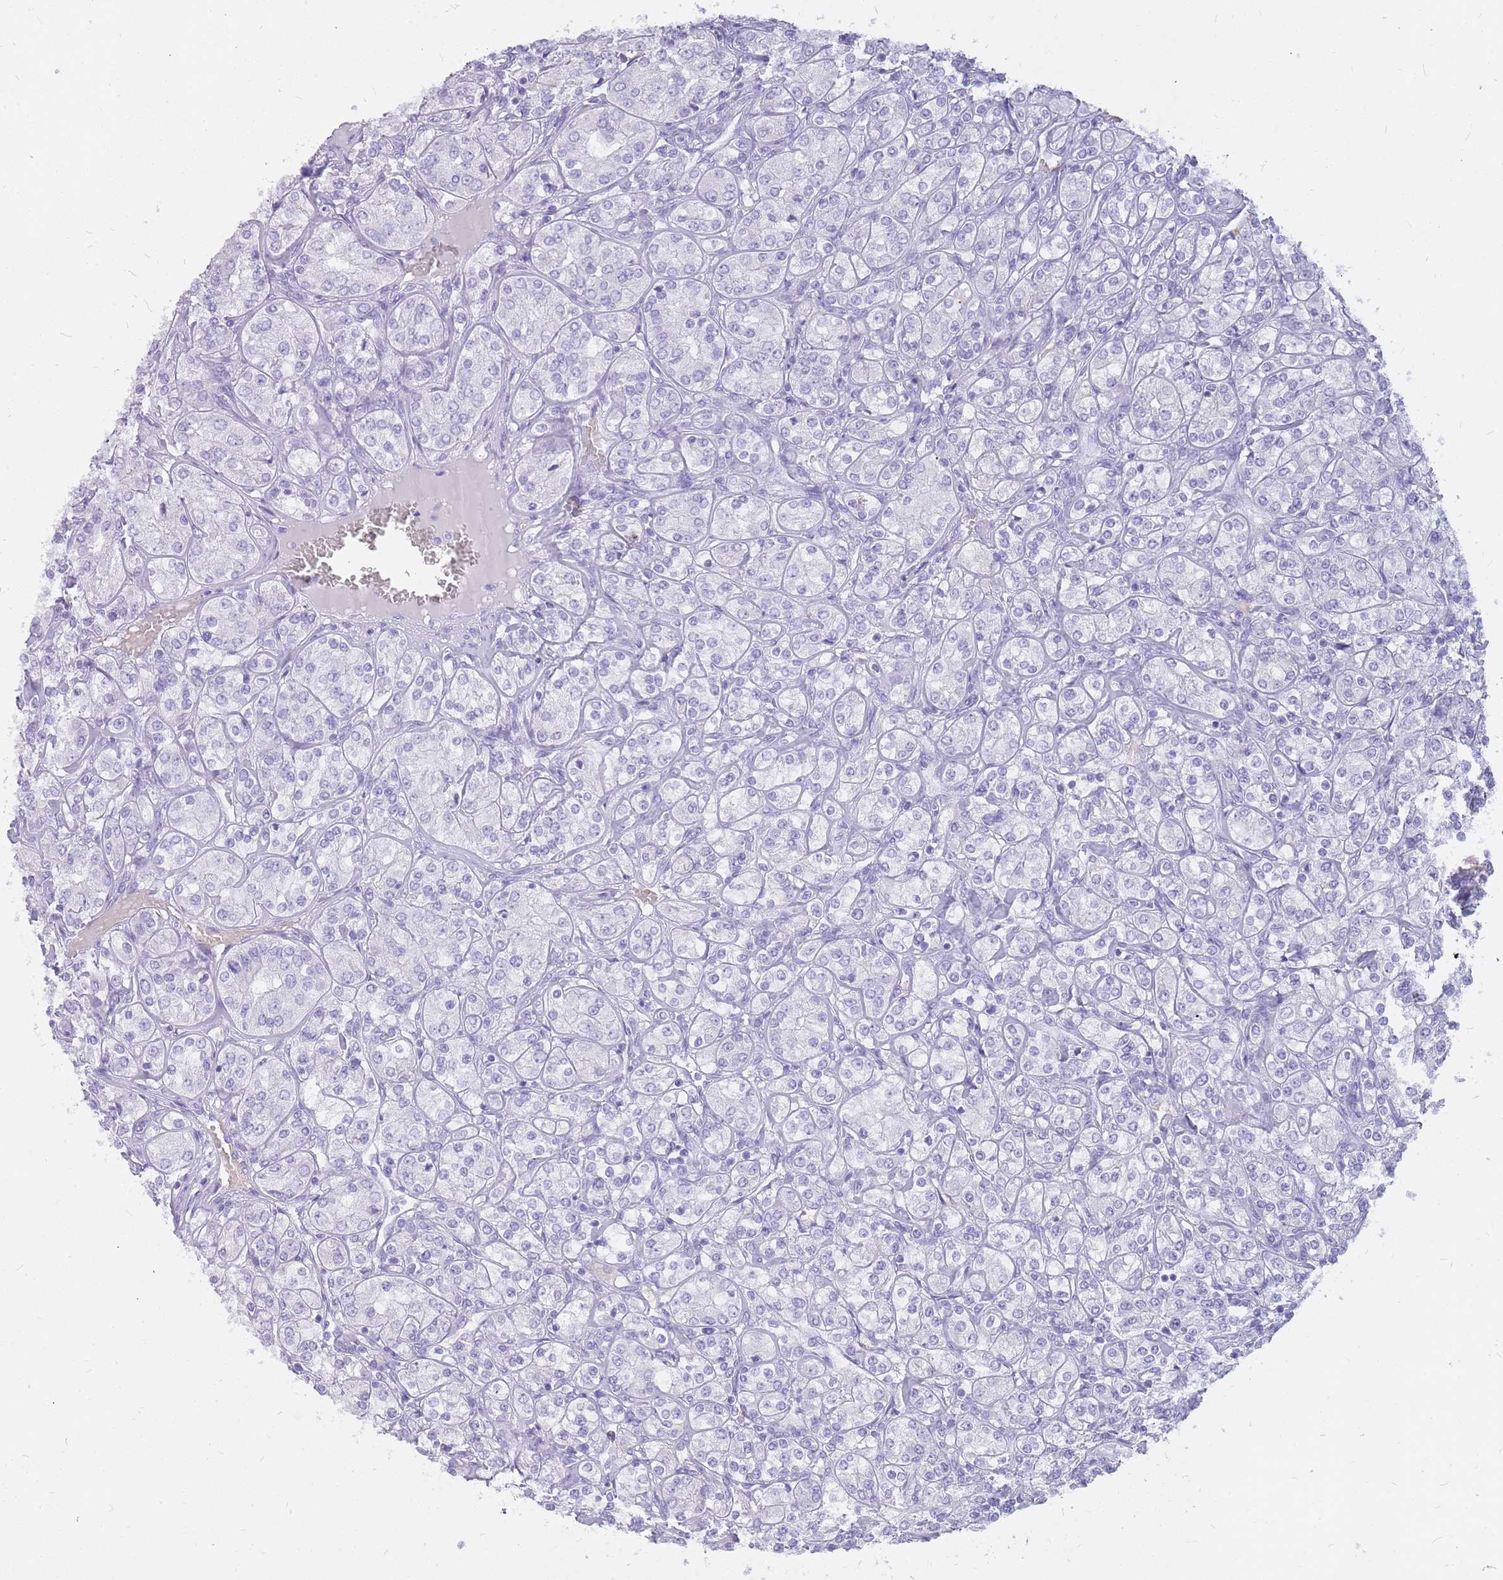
{"staining": {"intensity": "negative", "quantity": "none", "location": "none"}, "tissue": "renal cancer", "cell_type": "Tumor cells", "image_type": "cancer", "snomed": [{"axis": "morphology", "description": "Adenocarcinoma, NOS"}, {"axis": "topography", "description": "Kidney"}], "caption": "Adenocarcinoma (renal) stained for a protein using immunohistochemistry exhibits no staining tumor cells.", "gene": "INS", "patient": {"sex": "male", "age": 77}}